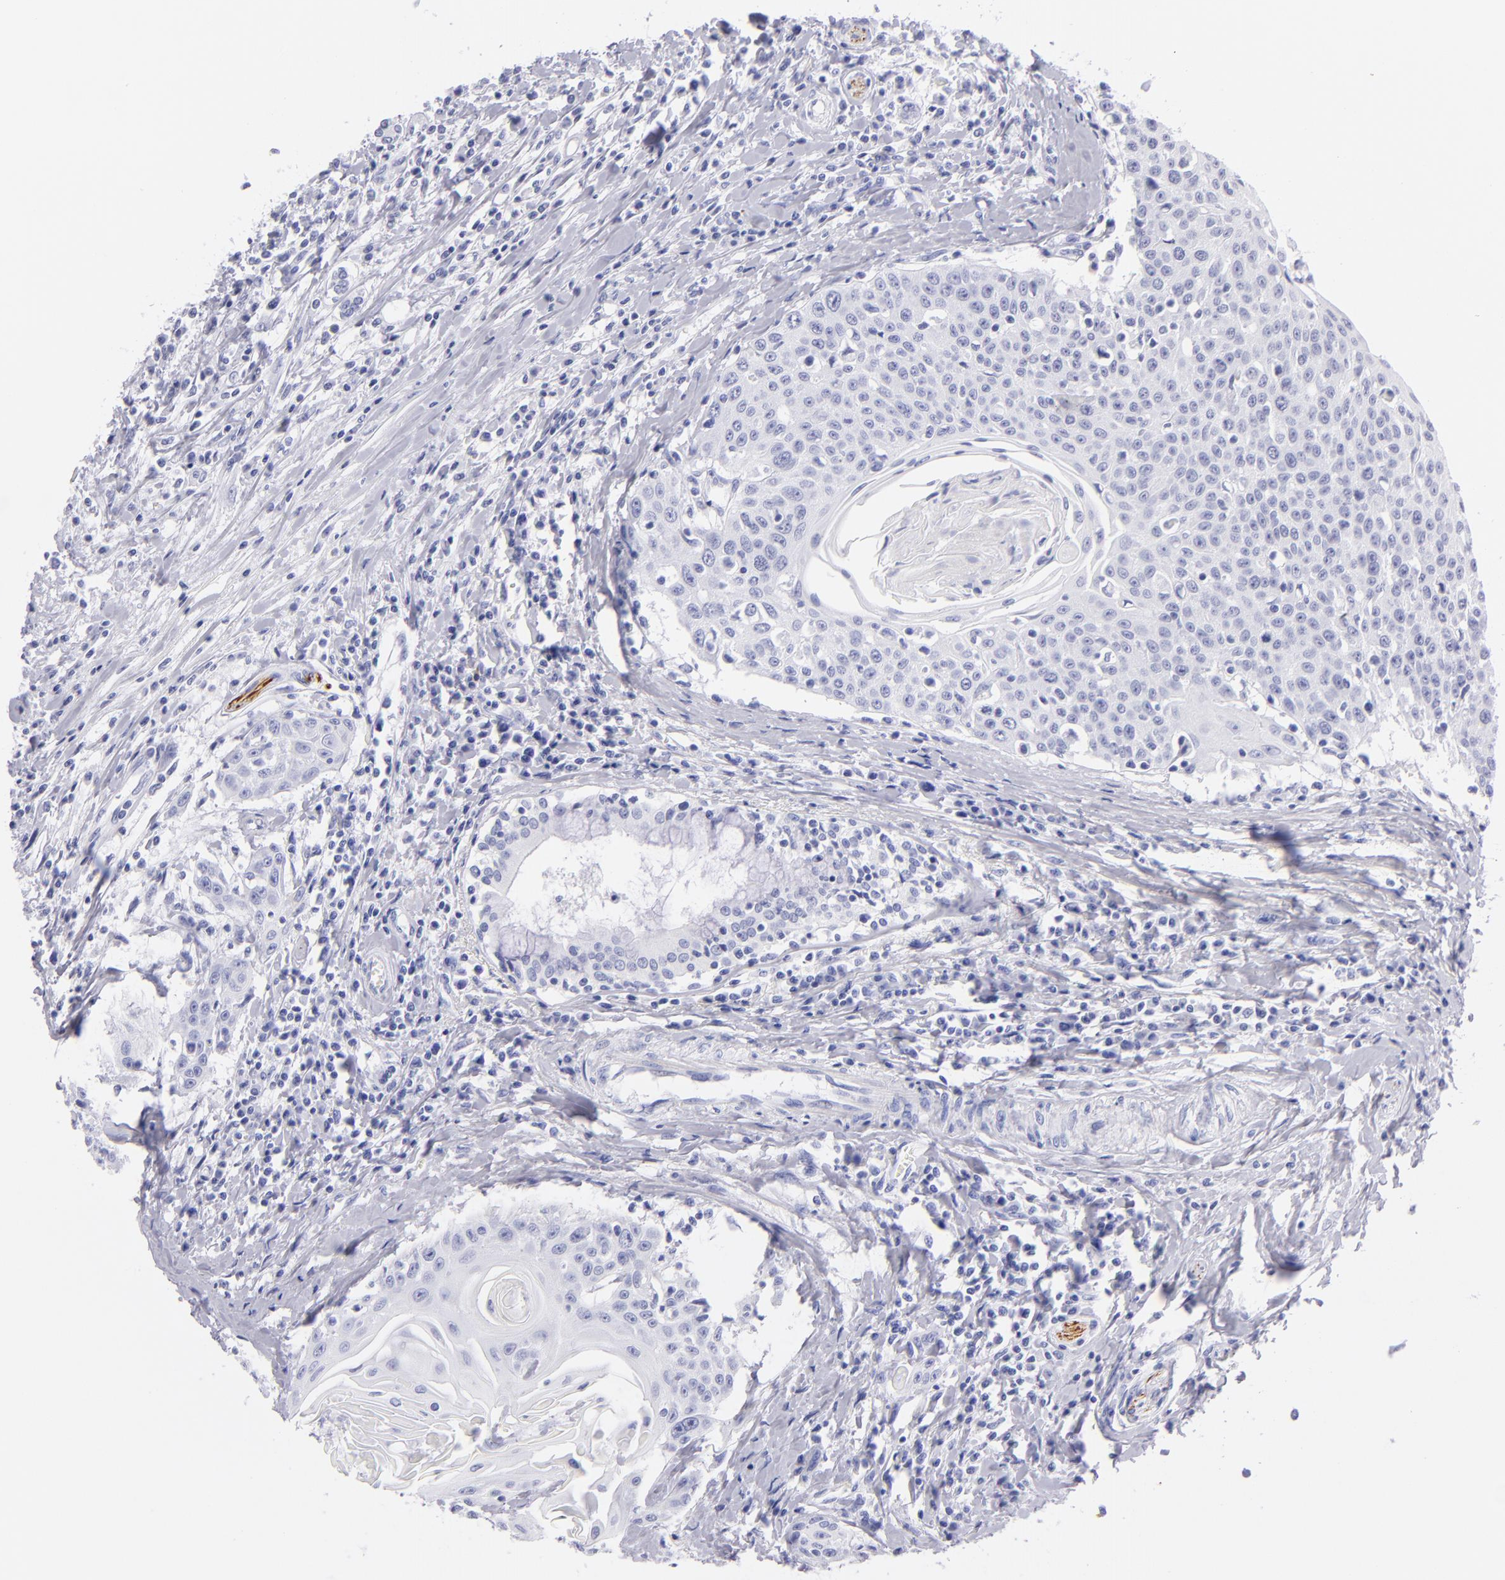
{"staining": {"intensity": "negative", "quantity": "none", "location": "none"}, "tissue": "head and neck cancer", "cell_type": "Tumor cells", "image_type": "cancer", "snomed": [{"axis": "morphology", "description": "Squamous cell carcinoma, NOS"}, {"axis": "morphology", "description": "Squamous cell carcinoma, metastatic, NOS"}, {"axis": "topography", "description": "Lymph node"}, {"axis": "topography", "description": "Salivary gland"}, {"axis": "topography", "description": "Head-Neck"}], "caption": "DAB (3,3'-diaminobenzidine) immunohistochemical staining of human squamous cell carcinoma (head and neck) demonstrates no significant staining in tumor cells.", "gene": "PRPH", "patient": {"sex": "female", "age": 74}}